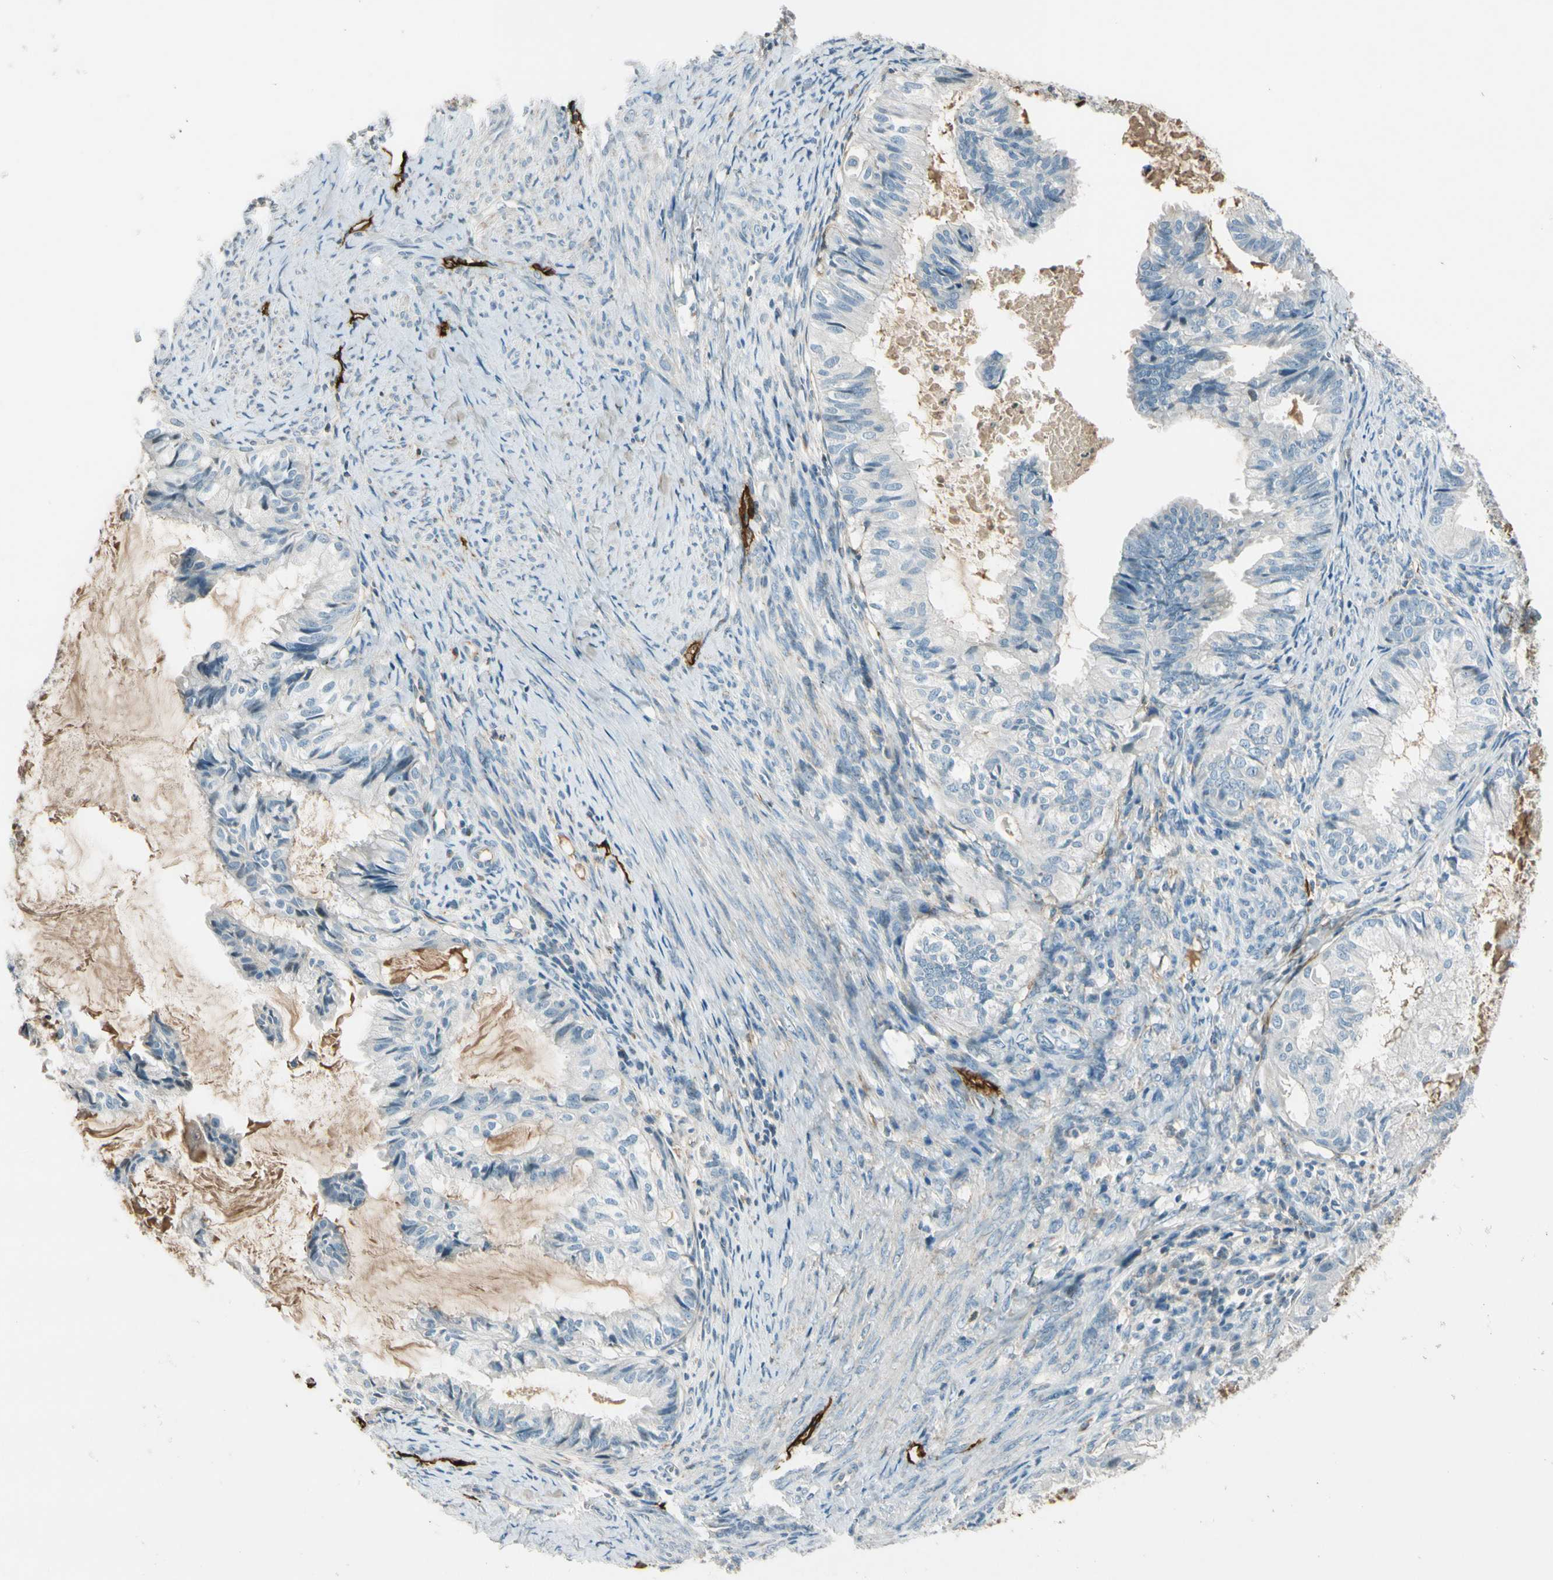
{"staining": {"intensity": "negative", "quantity": "none", "location": "none"}, "tissue": "cervical cancer", "cell_type": "Tumor cells", "image_type": "cancer", "snomed": [{"axis": "morphology", "description": "Normal tissue, NOS"}, {"axis": "morphology", "description": "Adenocarcinoma, NOS"}, {"axis": "topography", "description": "Cervix"}, {"axis": "topography", "description": "Endometrium"}], "caption": "Immunohistochemistry (IHC) of cervical adenocarcinoma exhibits no staining in tumor cells. (DAB (3,3'-diaminobenzidine) immunohistochemistry (IHC) with hematoxylin counter stain).", "gene": "PDPN", "patient": {"sex": "female", "age": 86}}